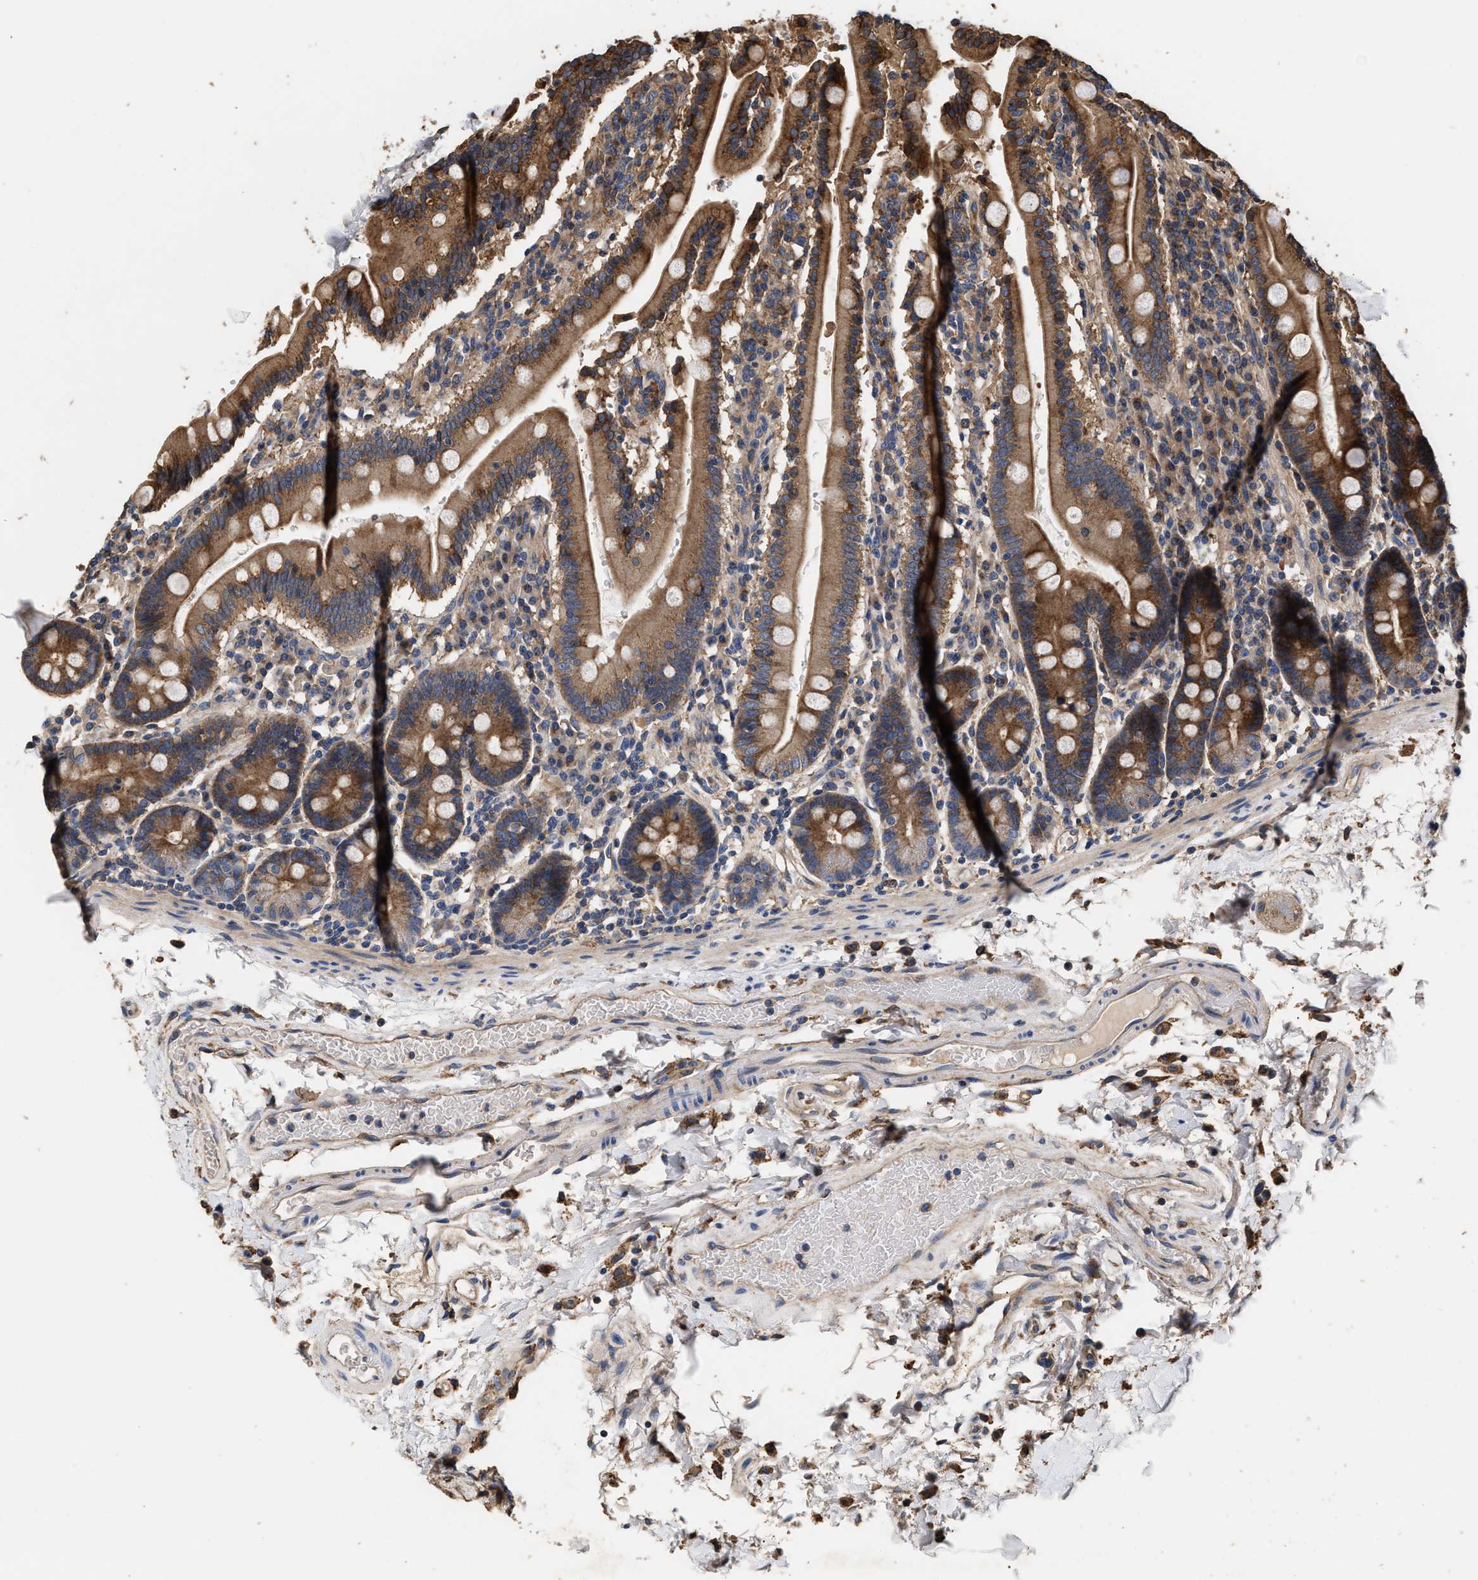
{"staining": {"intensity": "moderate", "quantity": ">75%", "location": "cytoplasmic/membranous"}, "tissue": "duodenum", "cell_type": "Glandular cells", "image_type": "normal", "snomed": [{"axis": "morphology", "description": "Normal tissue, NOS"}, {"axis": "topography", "description": "Small intestine, NOS"}], "caption": "Brown immunohistochemical staining in normal duodenum demonstrates moderate cytoplasmic/membranous staining in approximately >75% of glandular cells.", "gene": "KLB", "patient": {"sex": "female", "age": 71}}